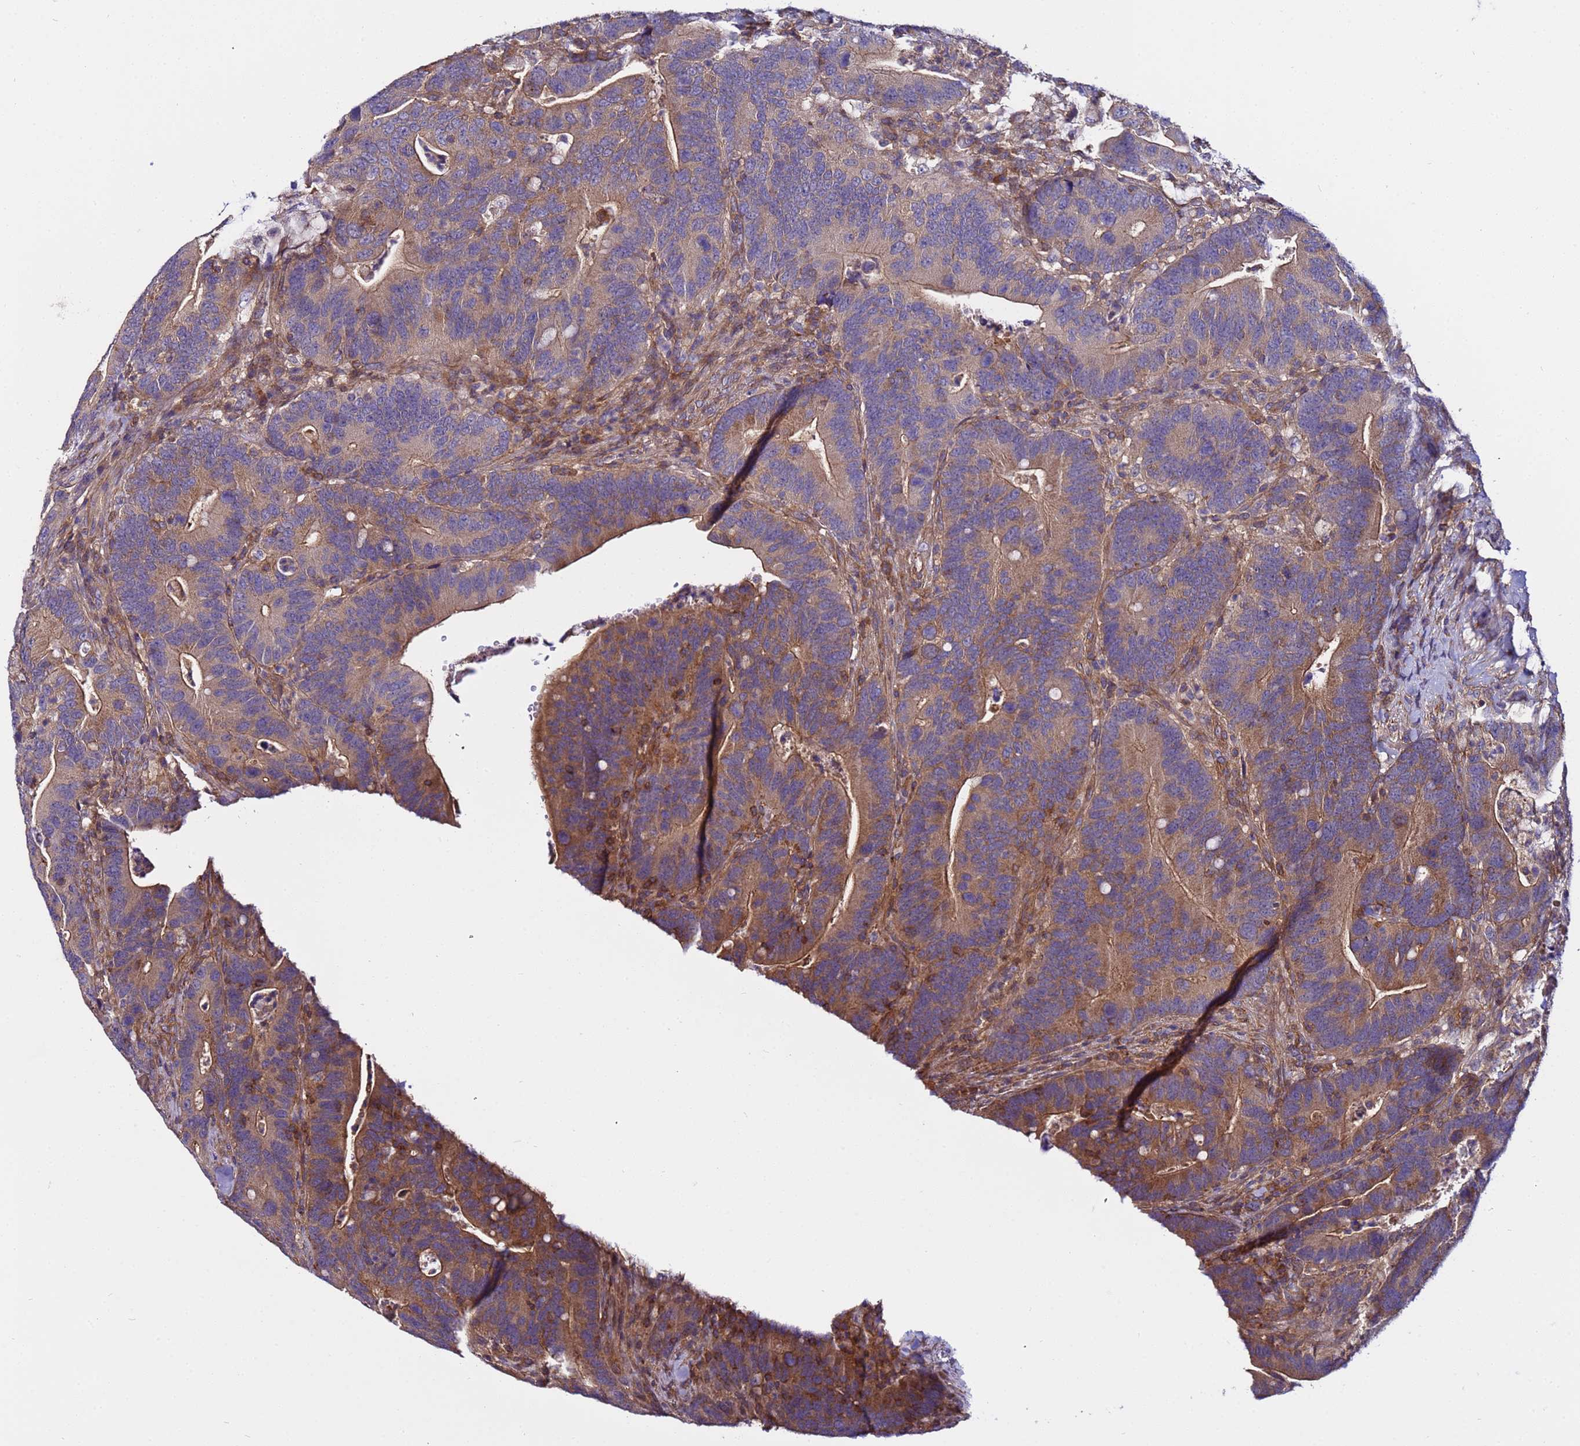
{"staining": {"intensity": "moderate", "quantity": ">75%", "location": "cytoplasmic/membranous"}, "tissue": "colorectal cancer", "cell_type": "Tumor cells", "image_type": "cancer", "snomed": [{"axis": "morphology", "description": "Adenocarcinoma, NOS"}, {"axis": "topography", "description": "Colon"}], "caption": "The photomicrograph shows immunohistochemical staining of adenocarcinoma (colorectal). There is moderate cytoplasmic/membranous expression is seen in about >75% of tumor cells.", "gene": "STK38", "patient": {"sex": "female", "age": 66}}